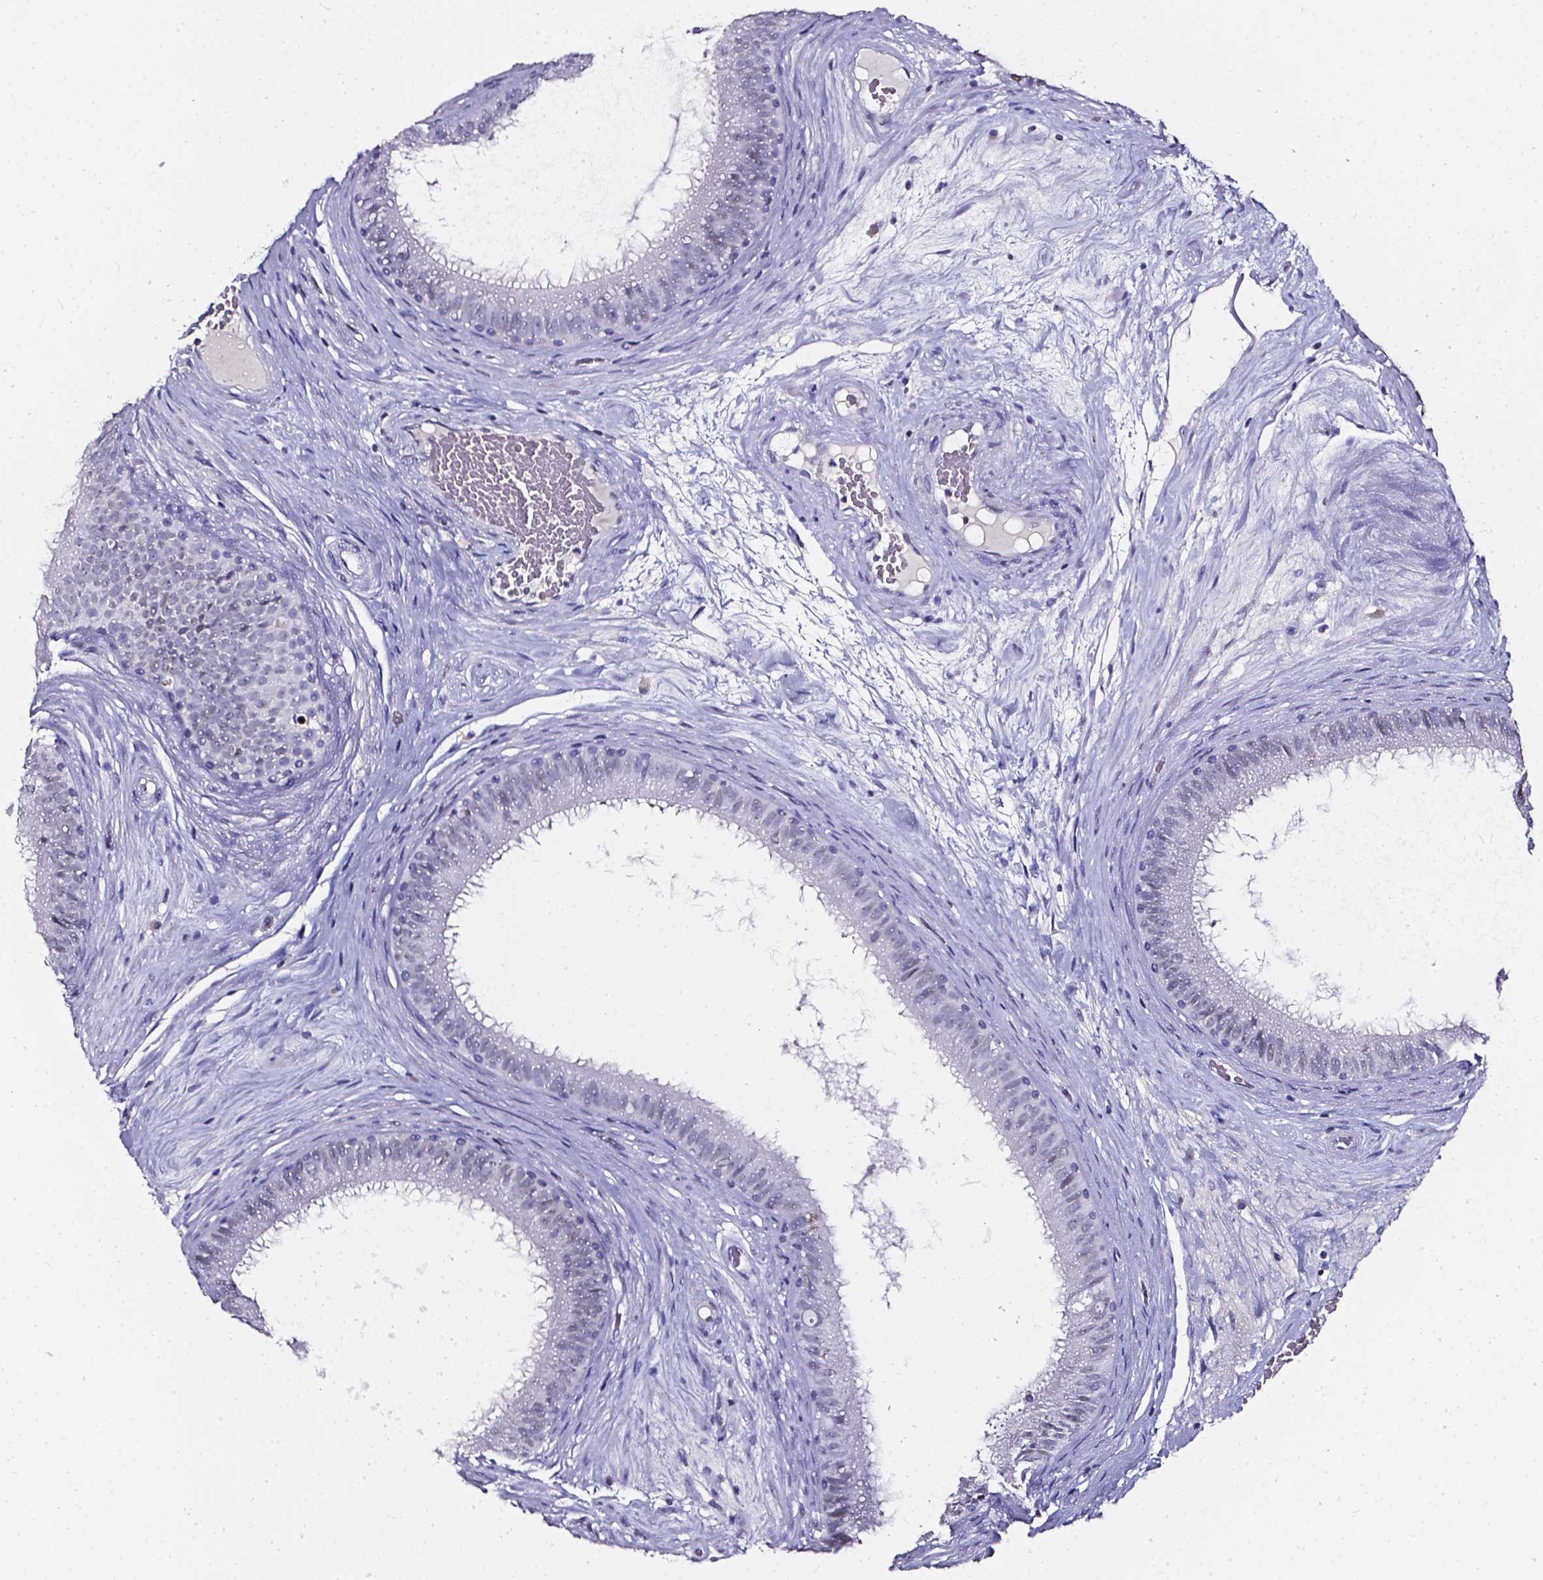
{"staining": {"intensity": "negative", "quantity": "none", "location": "none"}, "tissue": "epididymis", "cell_type": "Glandular cells", "image_type": "normal", "snomed": [{"axis": "morphology", "description": "Normal tissue, NOS"}, {"axis": "topography", "description": "Epididymis"}], "caption": "This is an immunohistochemistry (IHC) histopathology image of benign human epididymis. There is no expression in glandular cells.", "gene": "AKR1B10", "patient": {"sex": "male", "age": 59}}